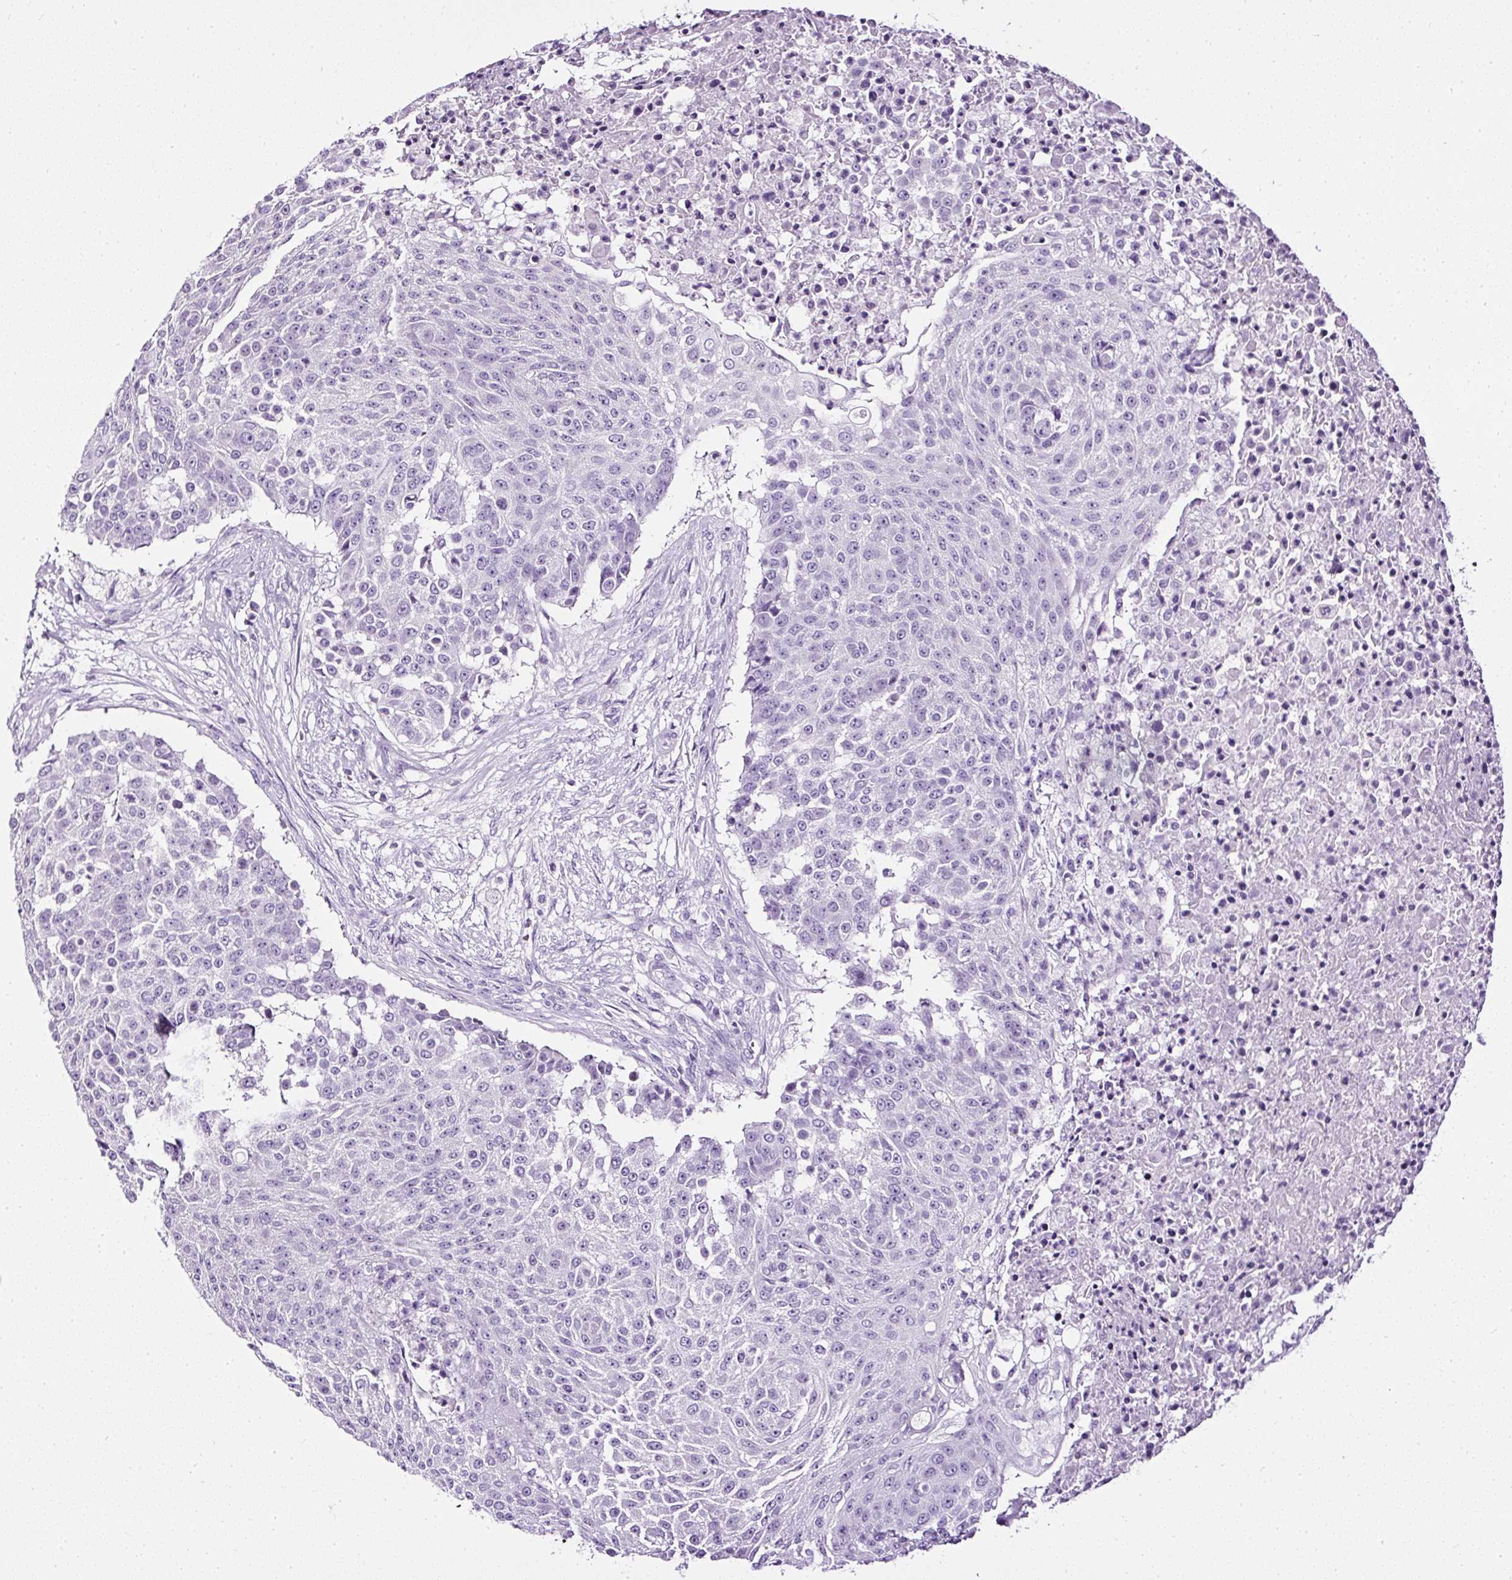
{"staining": {"intensity": "negative", "quantity": "none", "location": "none"}, "tissue": "urothelial cancer", "cell_type": "Tumor cells", "image_type": "cancer", "snomed": [{"axis": "morphology", "description": "Urothelial carcinoma, High grade"}, {"axis": "topography", "description": "Urinary bladder"}], "caption": "DAB (3,3'-diaminobenzidine) immunohistochemical staining of human urothelial cancer demonstrates no significant positivity in tumor cells.", "gene": "ATP2A1", "patient": {"sex": "female", "age": 63}}